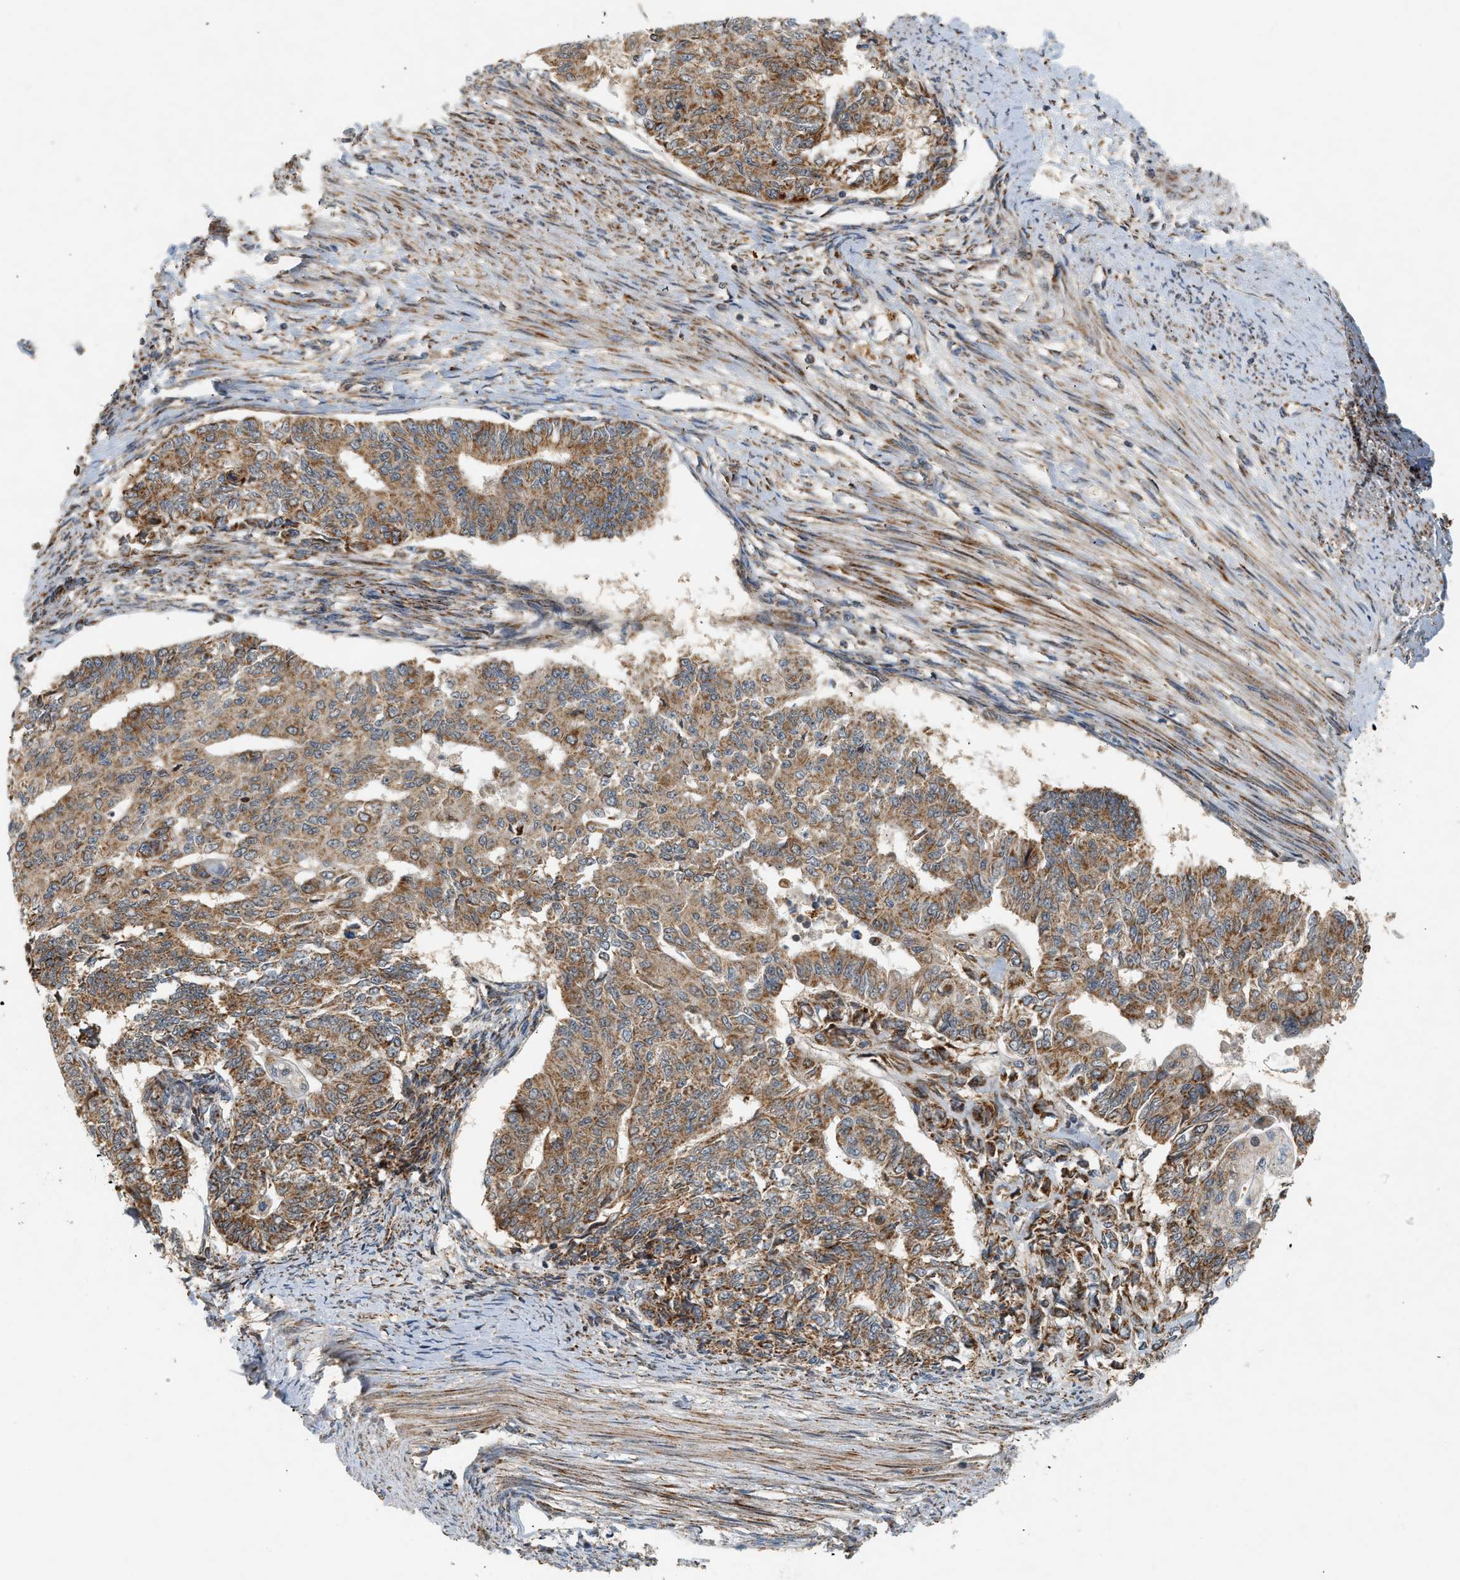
{"staining": {"intensity": "moderate", "quantity": ">75%", "location": "cytoplasmic/membranous"}, "tissue": "endometrial cancer", "cell_type": "Tumor cells", "image_type": "cancer", "snomed": [{"axis": "morphology", "description": "Adenocarcinoma, NOS"}, {"axis": "topography", "description": "Endometrium"}], "caption": "Endometrial cancer stained for a protein displays moderate cytoplasmic/membranous positivity in tumor cells. (DAB (3,3'-diaminobenzidine) = brown stain, brightfield microscopy at high magnification).", "gene": "MCU", "patient": {"sex": "female", "age": 32}}